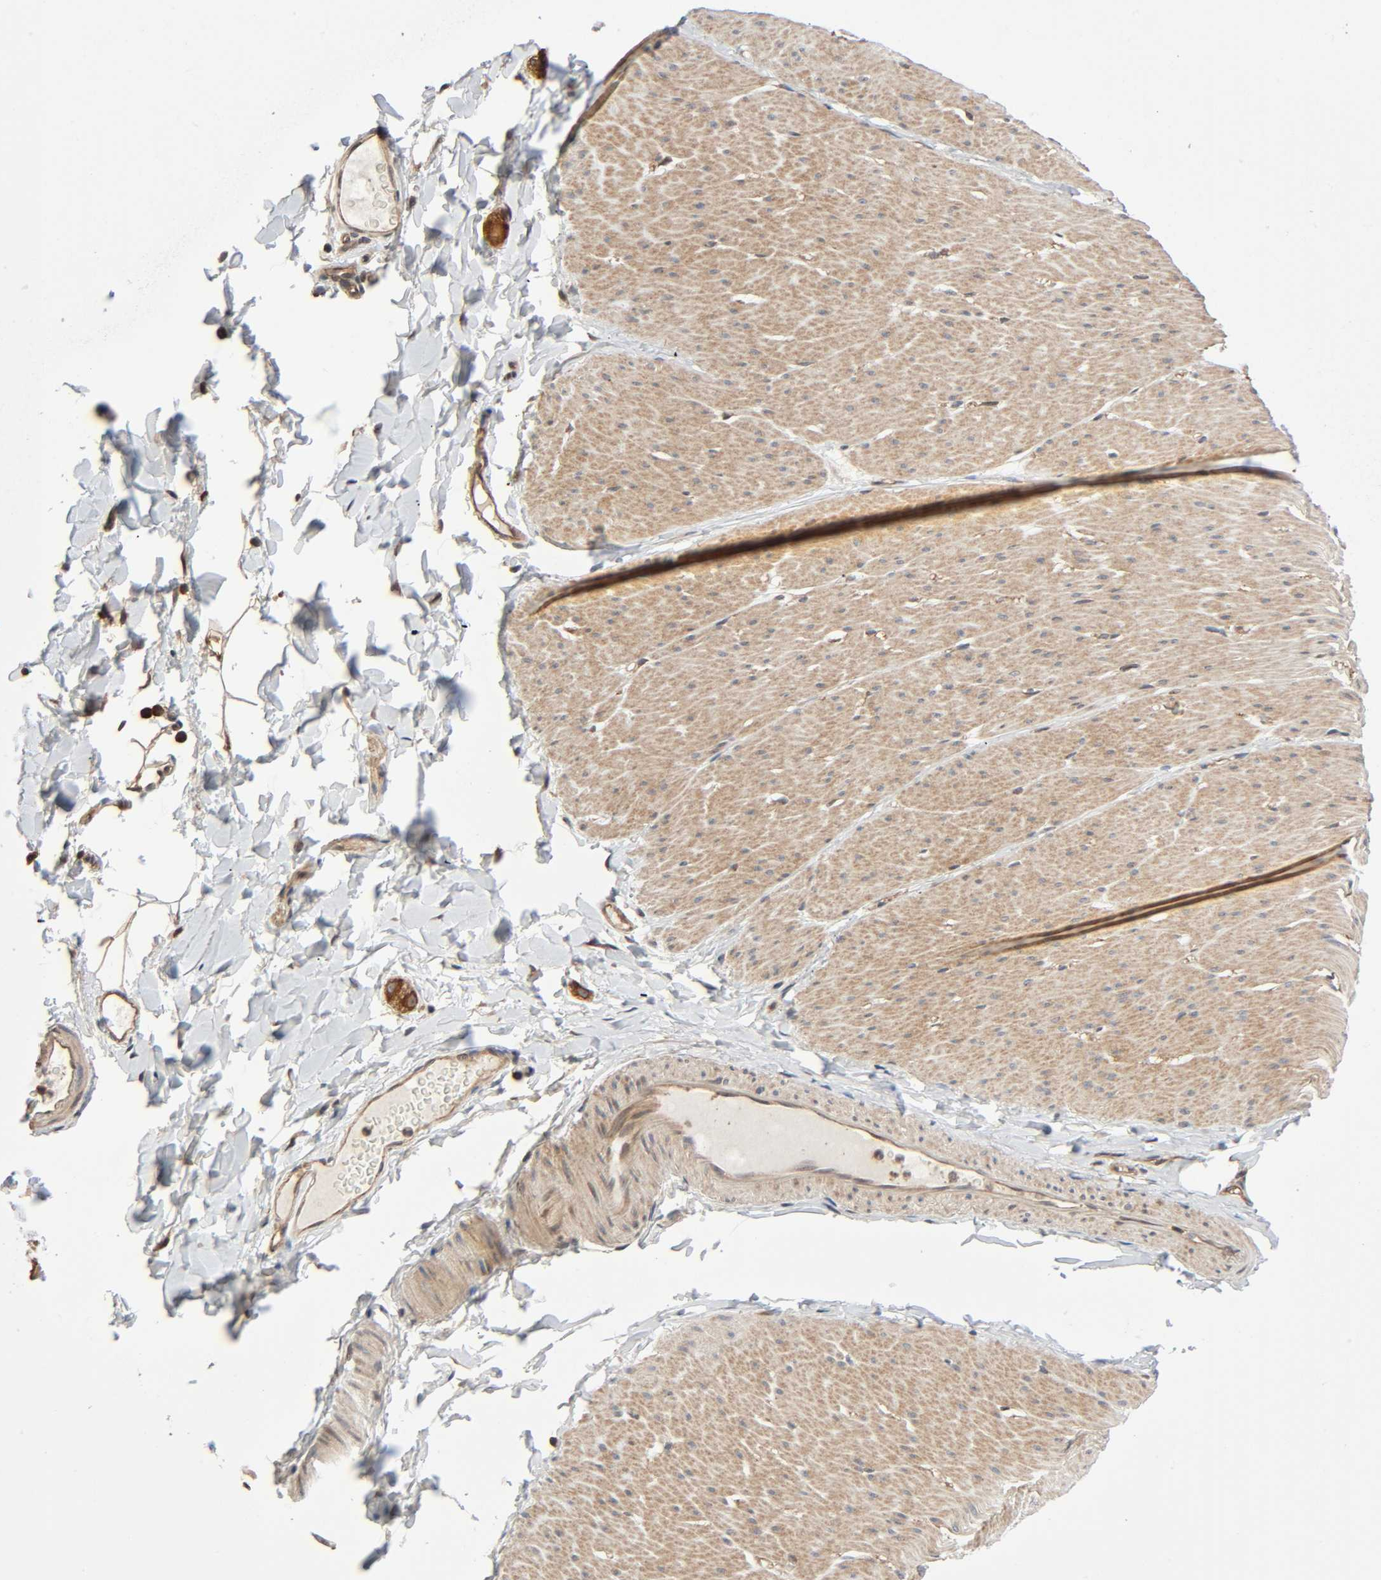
{"staining": {"intensity": "weak", "quantity": ">75%", "location": "cytoplasmic/membranous"}, "tissue": "smooth muscle", "cell_type": "Smooth muscle cells", "image_type": "normal", "snomed": [{"axis": "morphology", "description": "Normal tissue, NOS"}, {"axis": "topography", "description": "Smooth muscle"}, {"axis": "topography", "description": "Colon"}], "caption": "Immunohistochemical staining of benign smooth muscle demonstrates low levels of weak cytoplasmic/membranous positivity in approximately >75% of smooth muscle cells.", "gene": "PPP2R1B", "patient": {"sex": "male", "age": 67}}